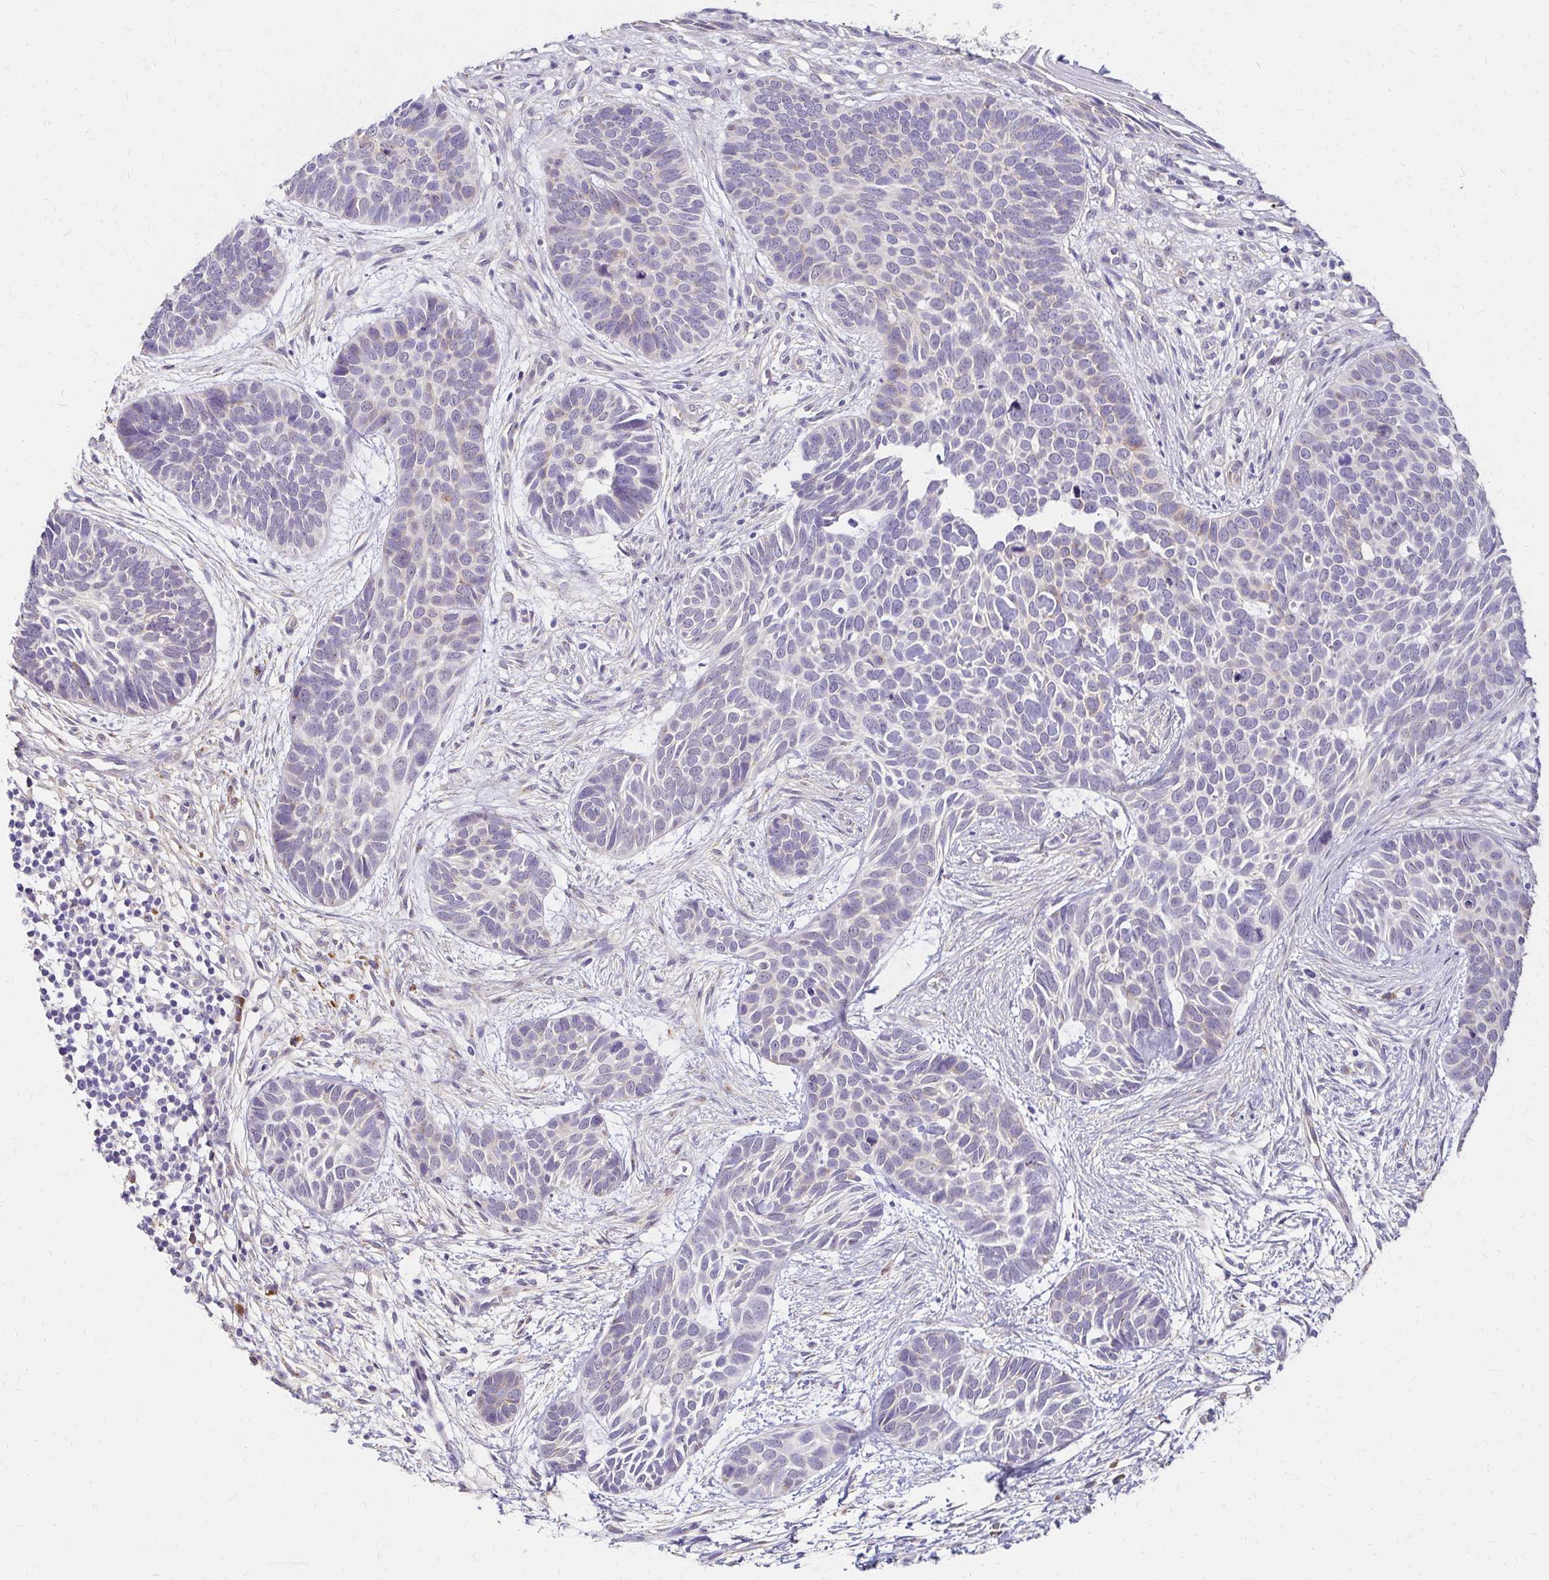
{"staining": {"intensity": "negative", "quantity": "none", "location": "none"}, "tissue": "skin cancer", "cell_type": "Tumor cells", "image_type": "cancer", "snomed": [{"axis": "morphology", "description": "Basal cell carcinoma"}, {"axis": "topography", "description": "Skin"}], "caption": "Skin basal cell carcinoma was stained to show a protein in brown. There is no significant positivity in tumor cells.", "gene": "PRIMA1", "patient": {"sex": "male", "age": 69}}